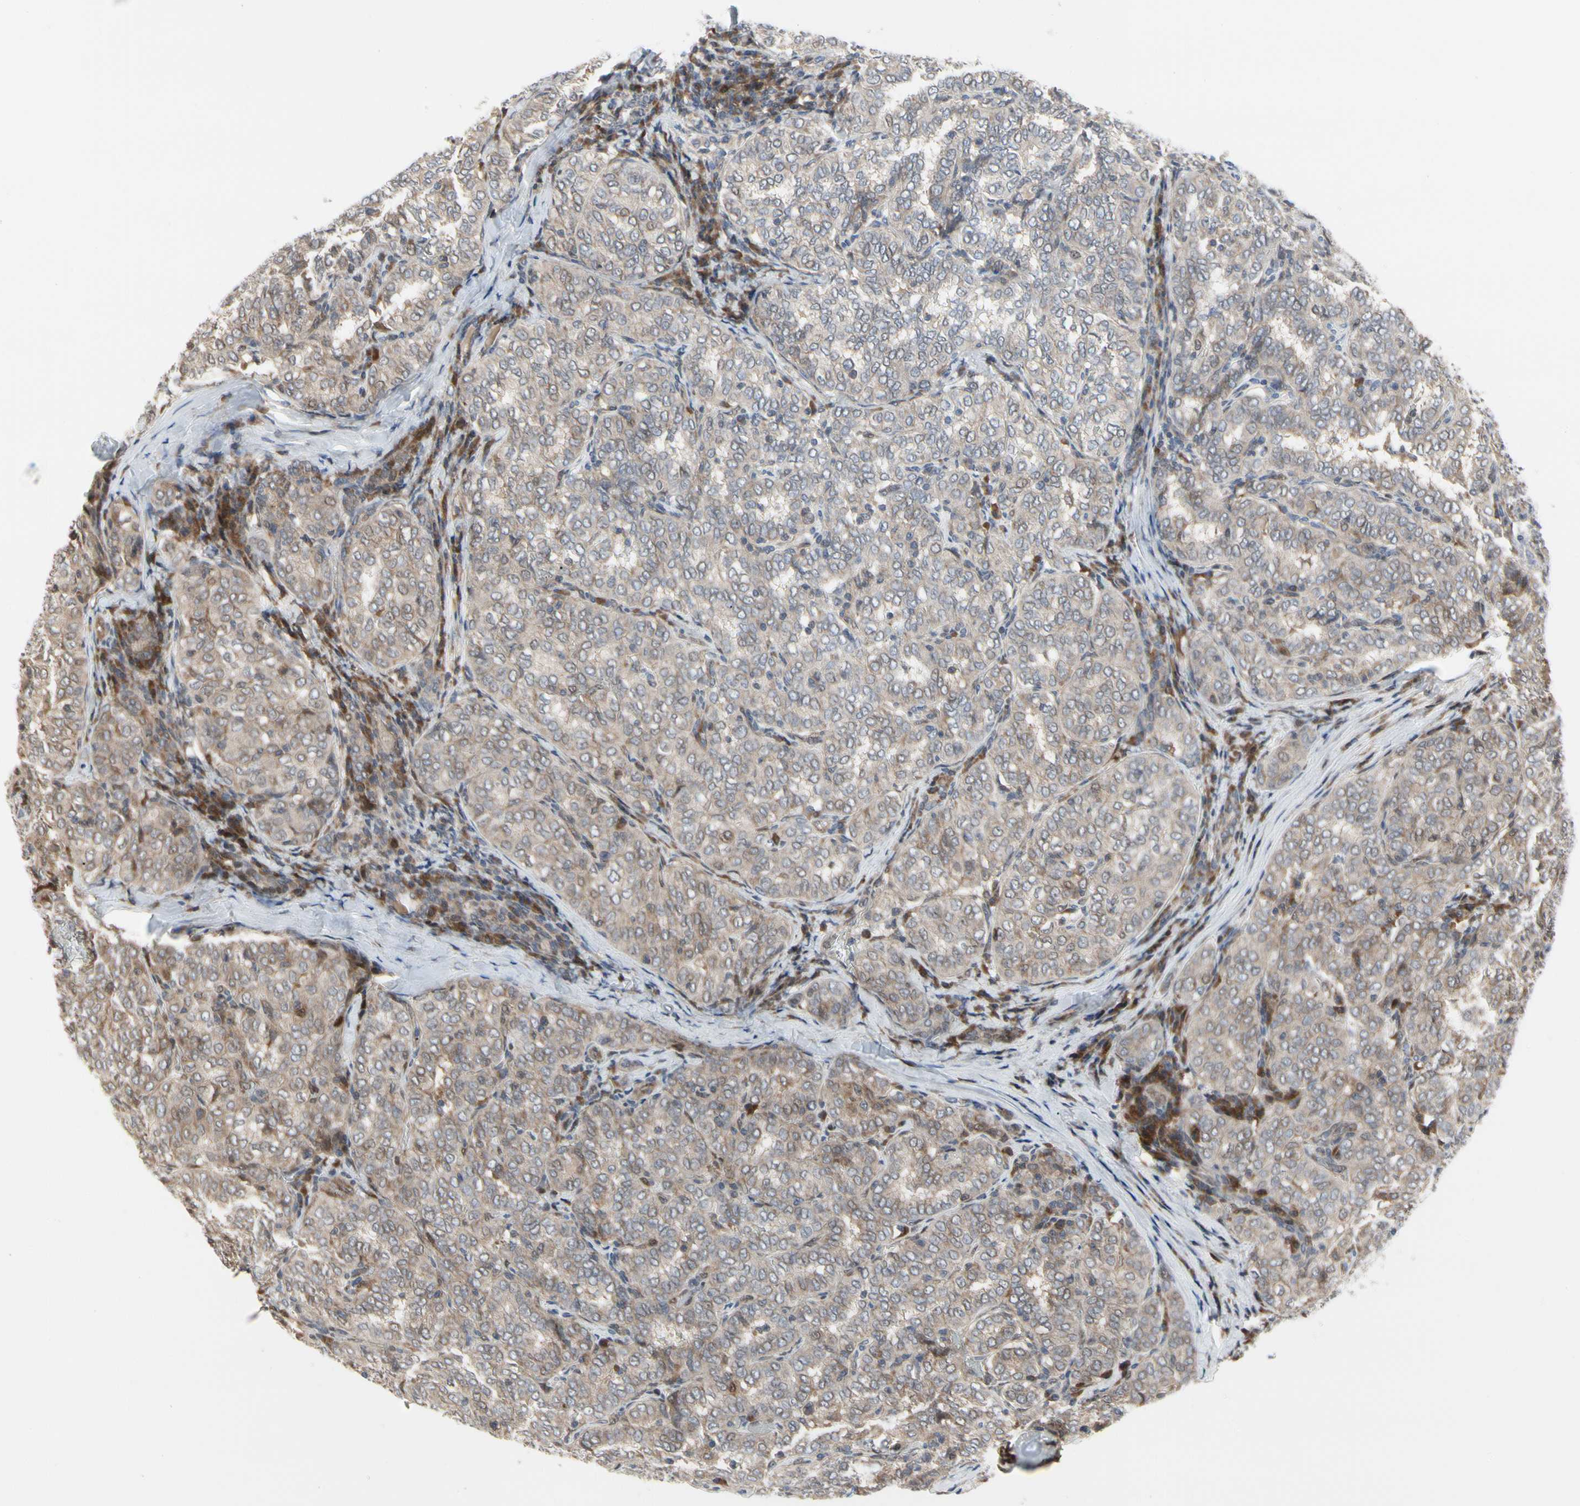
{"staining": {"intensity": "weak", "quantity": ">75%", "location": "cytoplasmic/membranous"}, "tissue": "thyroid cancer", "cell_type": "Tumor cells", "image_type": "cancer", "snomed": [{"axis": "morphology", "description": "Normal tissue, NOS"}, {"axis": "morphology", "description": "Papillary adenocarcinoma, NOS"}, {"axis": "topography", "description": "Thyroid gland"}], "caption": "A histopathology image of human thyroid cancer stained for a protein exhibits weak cytoplasmic/membranous brown staining in tumor cells.", "gene": "CDK5", "patient": {"sex": "female", "age": 30}}